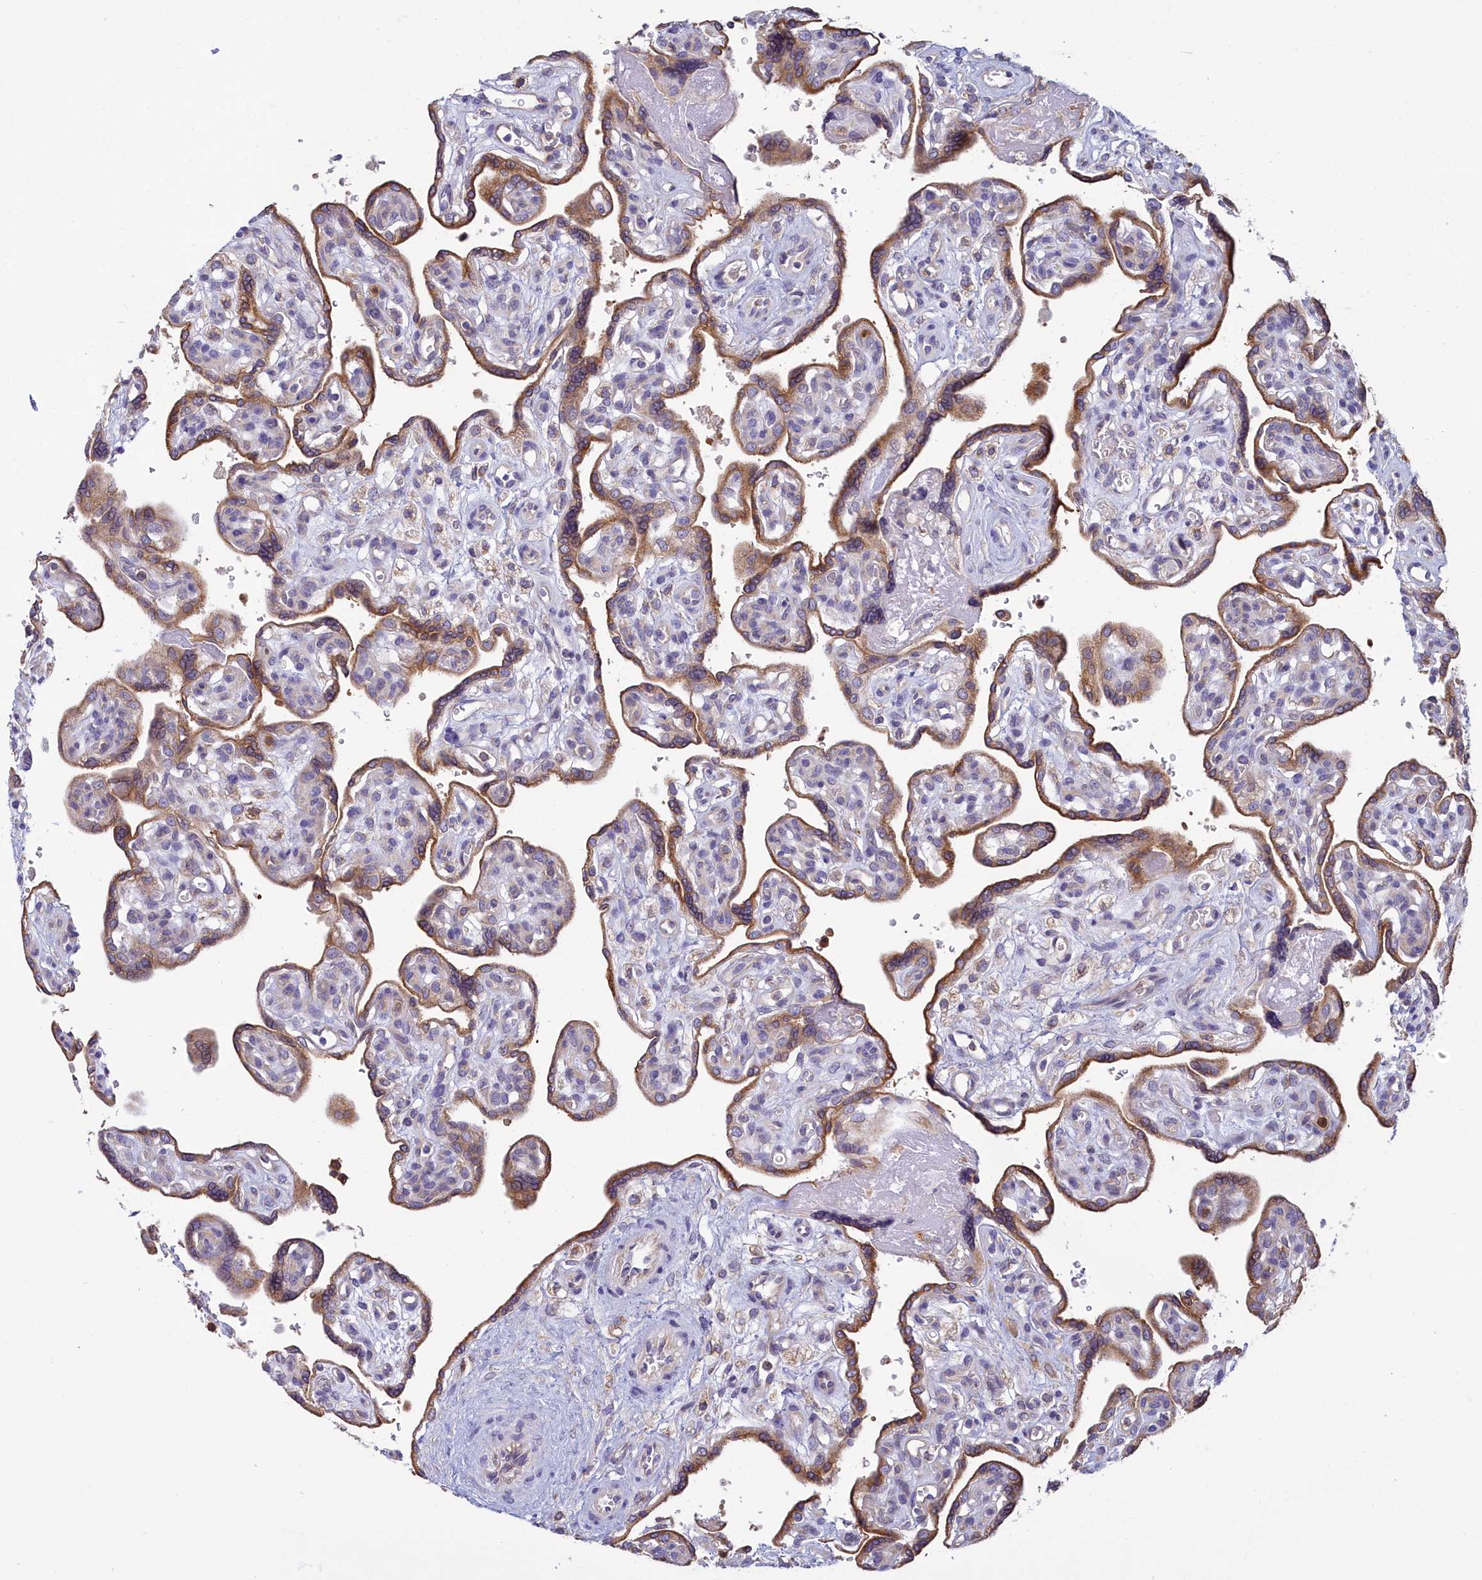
{"staining": {"intensity": "moderate", "quantity": ">75%", "location": "cytoplasmic/membranous"}, "tissue": "placenta", "cell_type": "Trophoblastic cells", "image_type": "normal", "snomed": [{"axis": "morphology", "description": "Normal tissue, NOS"}, {"axis": "topography", "description": "Placenta"}], "caption": "A photomicrograph showing moderate cytoplasmic/membranous positivity in approximately >75% of trophoblastic cells in benign placenta, as visualized by brown immunohistochemical staining.", "gene": "HM13", "patient": {"sex": "female", "age": 39}}